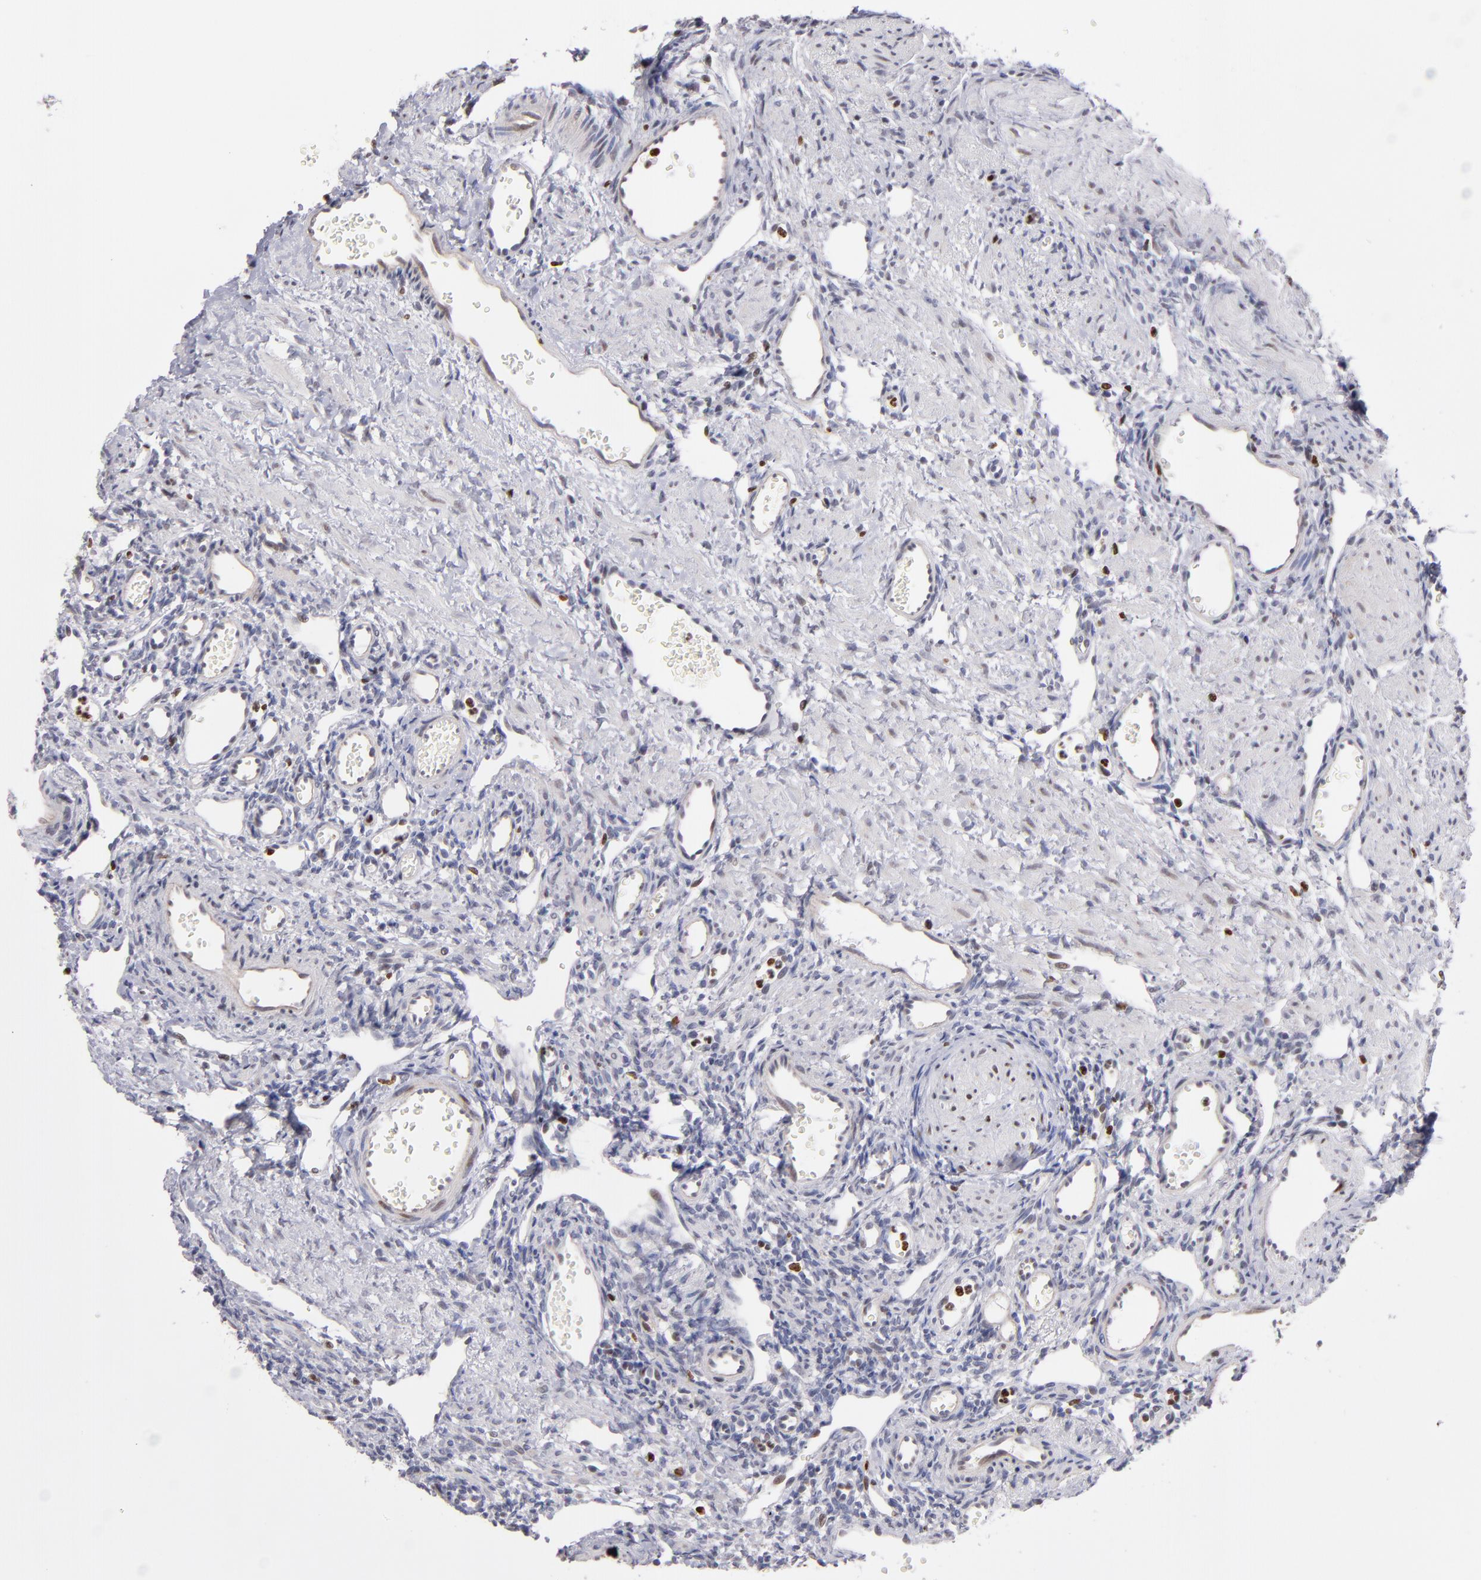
{"staining": {"intensity": "negative", "quantity": "none", "location": "none"}, "tissue": "ovary", "cell_type": "Follicle cells", "image_type": "normal", "snomed": [{"axis": "morphology", "description": "Normal tissue, NOS"}, {"axis": "topography", "description": "Ovary"}], "caption": "Human ovary stained for a protein using immunohistochemistry demonstrates no staining in follicle cells.", "gene": "POLA1", "patient": {"sex": "female", "age": 33}}